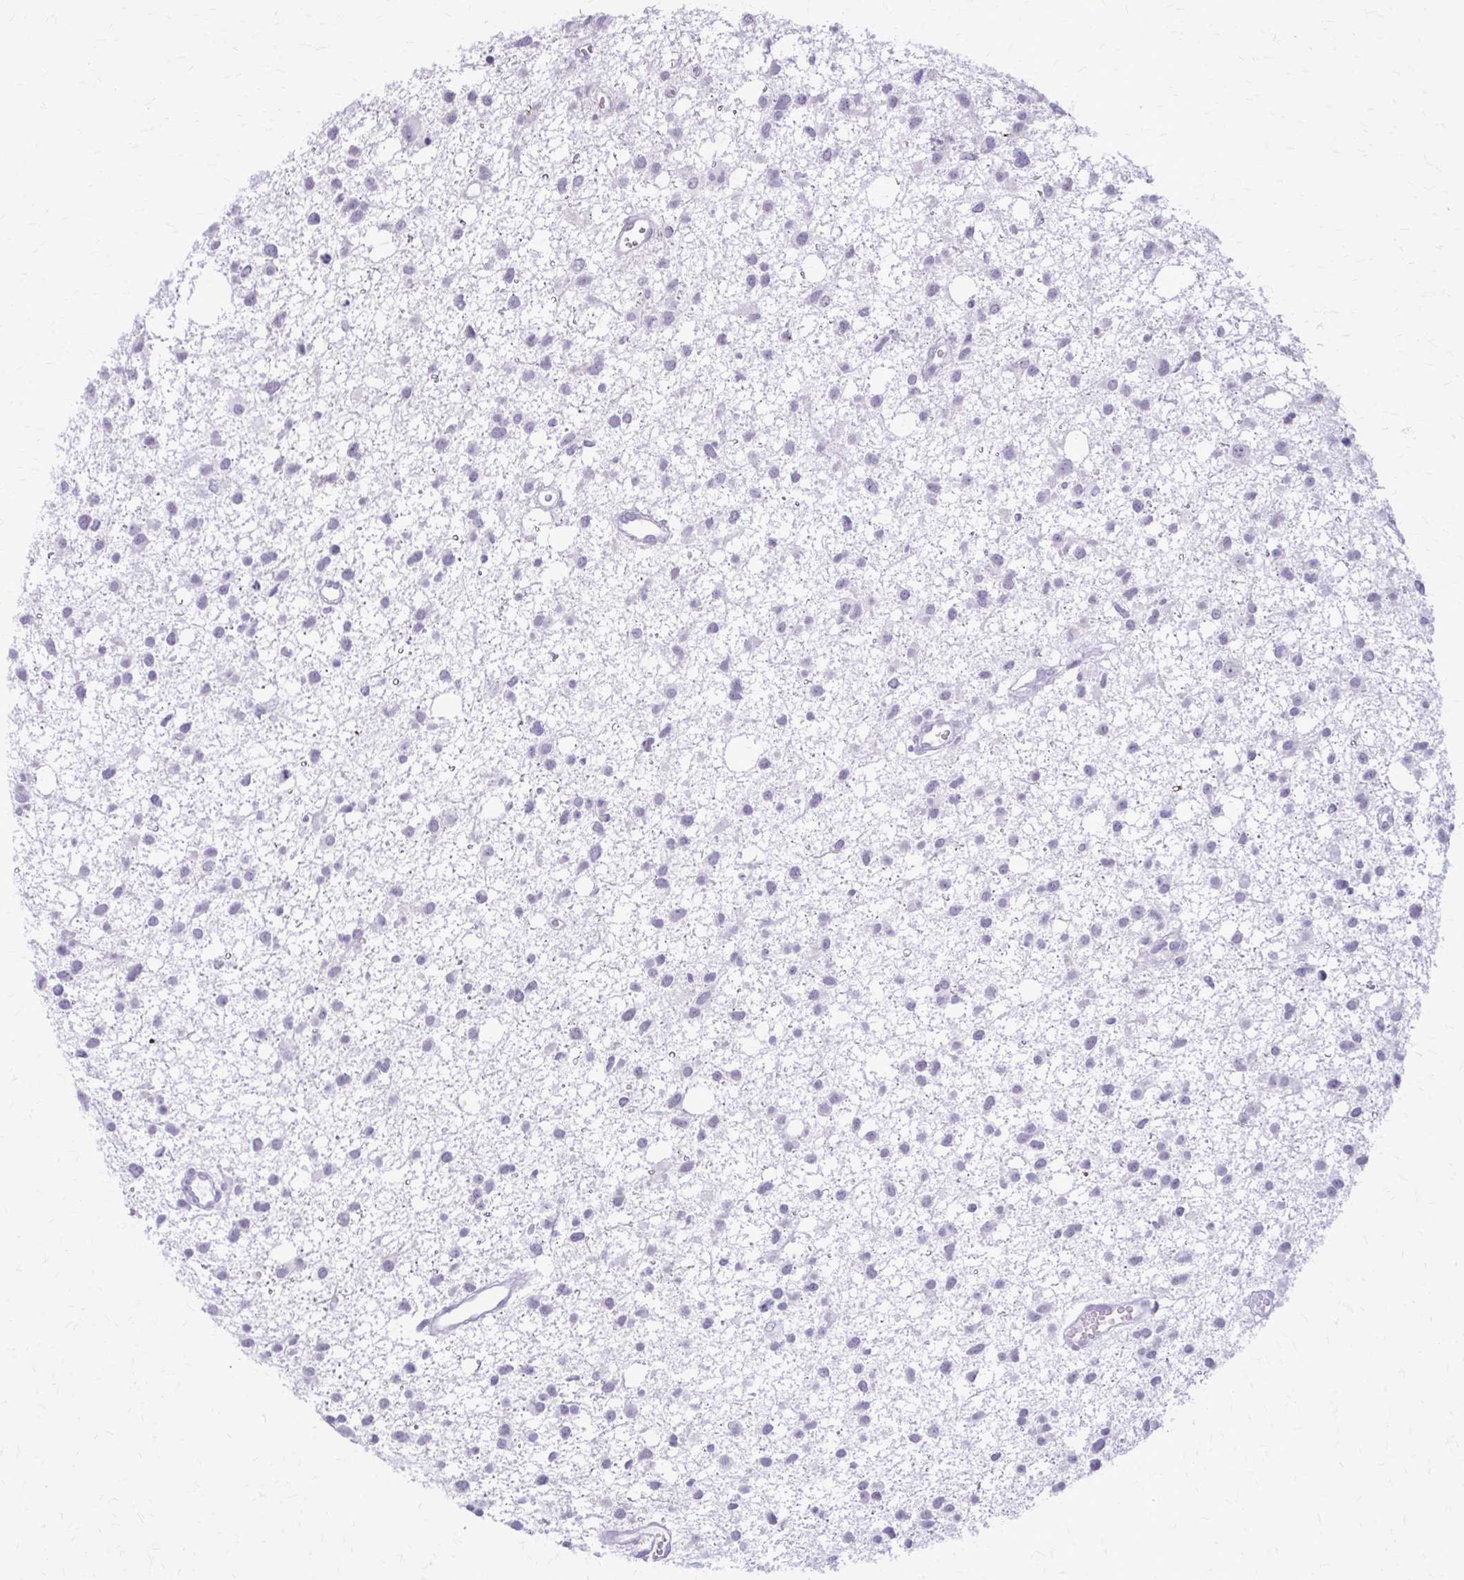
{"staining": {"intensity": "negative", "quantity": "none", "location": "none"}, "tissue": "glioma", "cell_type": "Tumor cells", "image_type": "cancer", "snomed": [{"axis": "morphology", "description": "Glioma, malignant, High grade"}, {"axis": "topography", "description": "Brain"}], "caption": "An immunohistochemistry (IHC) image of malignant glioma (high-grade) is shown. There is no staining in tumor cells of malignant glioma (high-grade). (Brightfield microscopy of DAB (3,3'-diaminobenzidine) immunohistochemistry at high magnification).", "gene": "KRT5", "patient": {"sex": "male", "age": 23}}